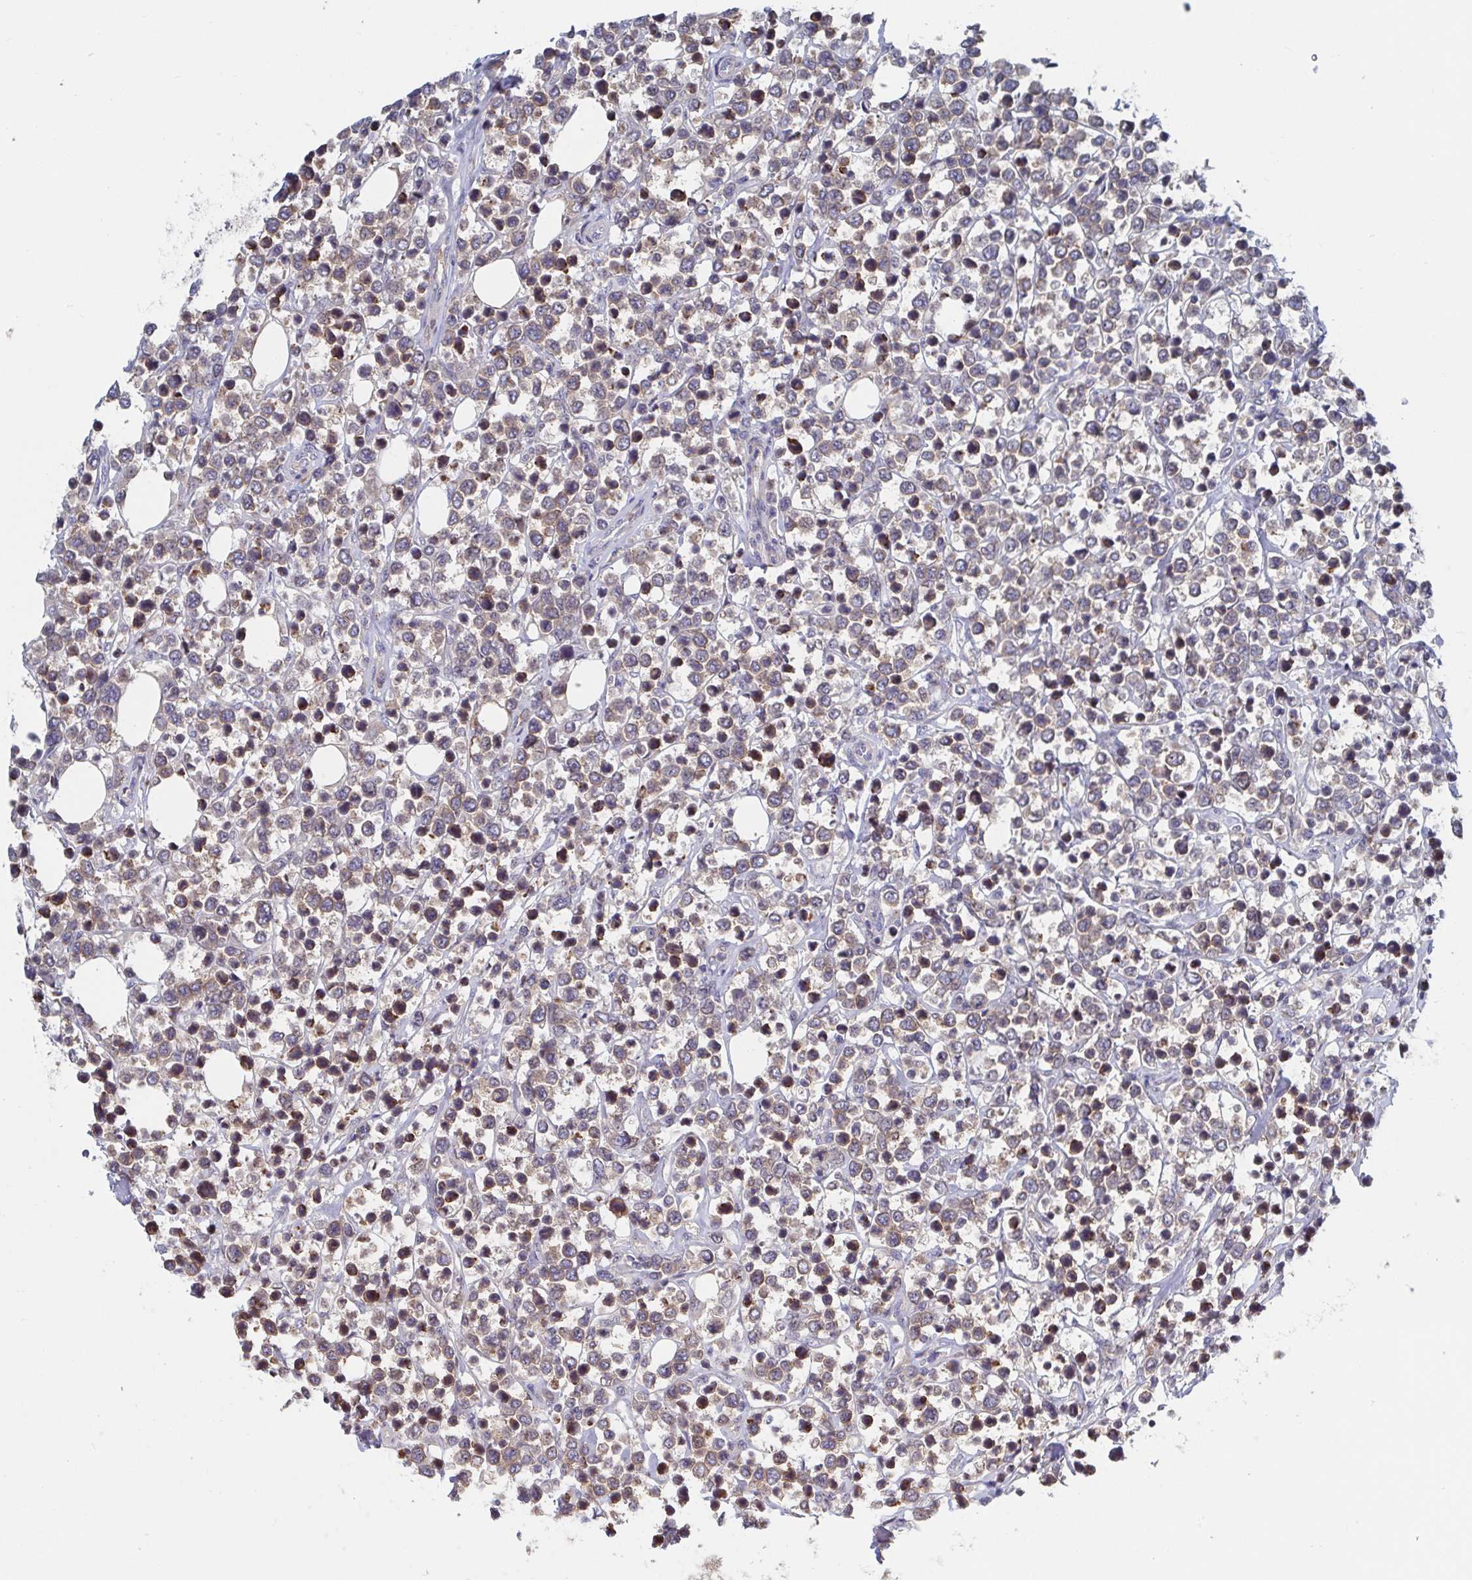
{"staining": {"intensity": "moderate", "quantity": "25%-75%", "location": "cytoplasmic/membranous"}, "tissue": "lymphoma", "cell_type": "Tumor cells", "image_type": "cancer", "snomed": [{"axis": "morphology", "description": "Malignant lymphoma, non-Hodgkin's type, Low grade"}, {"axis": "topography", "description": "Lymph node"}], "caption": "An immunohistochemistry (IHC) histopathology image of neoplastic tissue is shown. Protein staining in brown highlights moderate cytoplasmic/membranous positivity in lymphoma within tumor cells.", "gene": "DHRS12", "patient": {"sex": "male", "age": 60}}